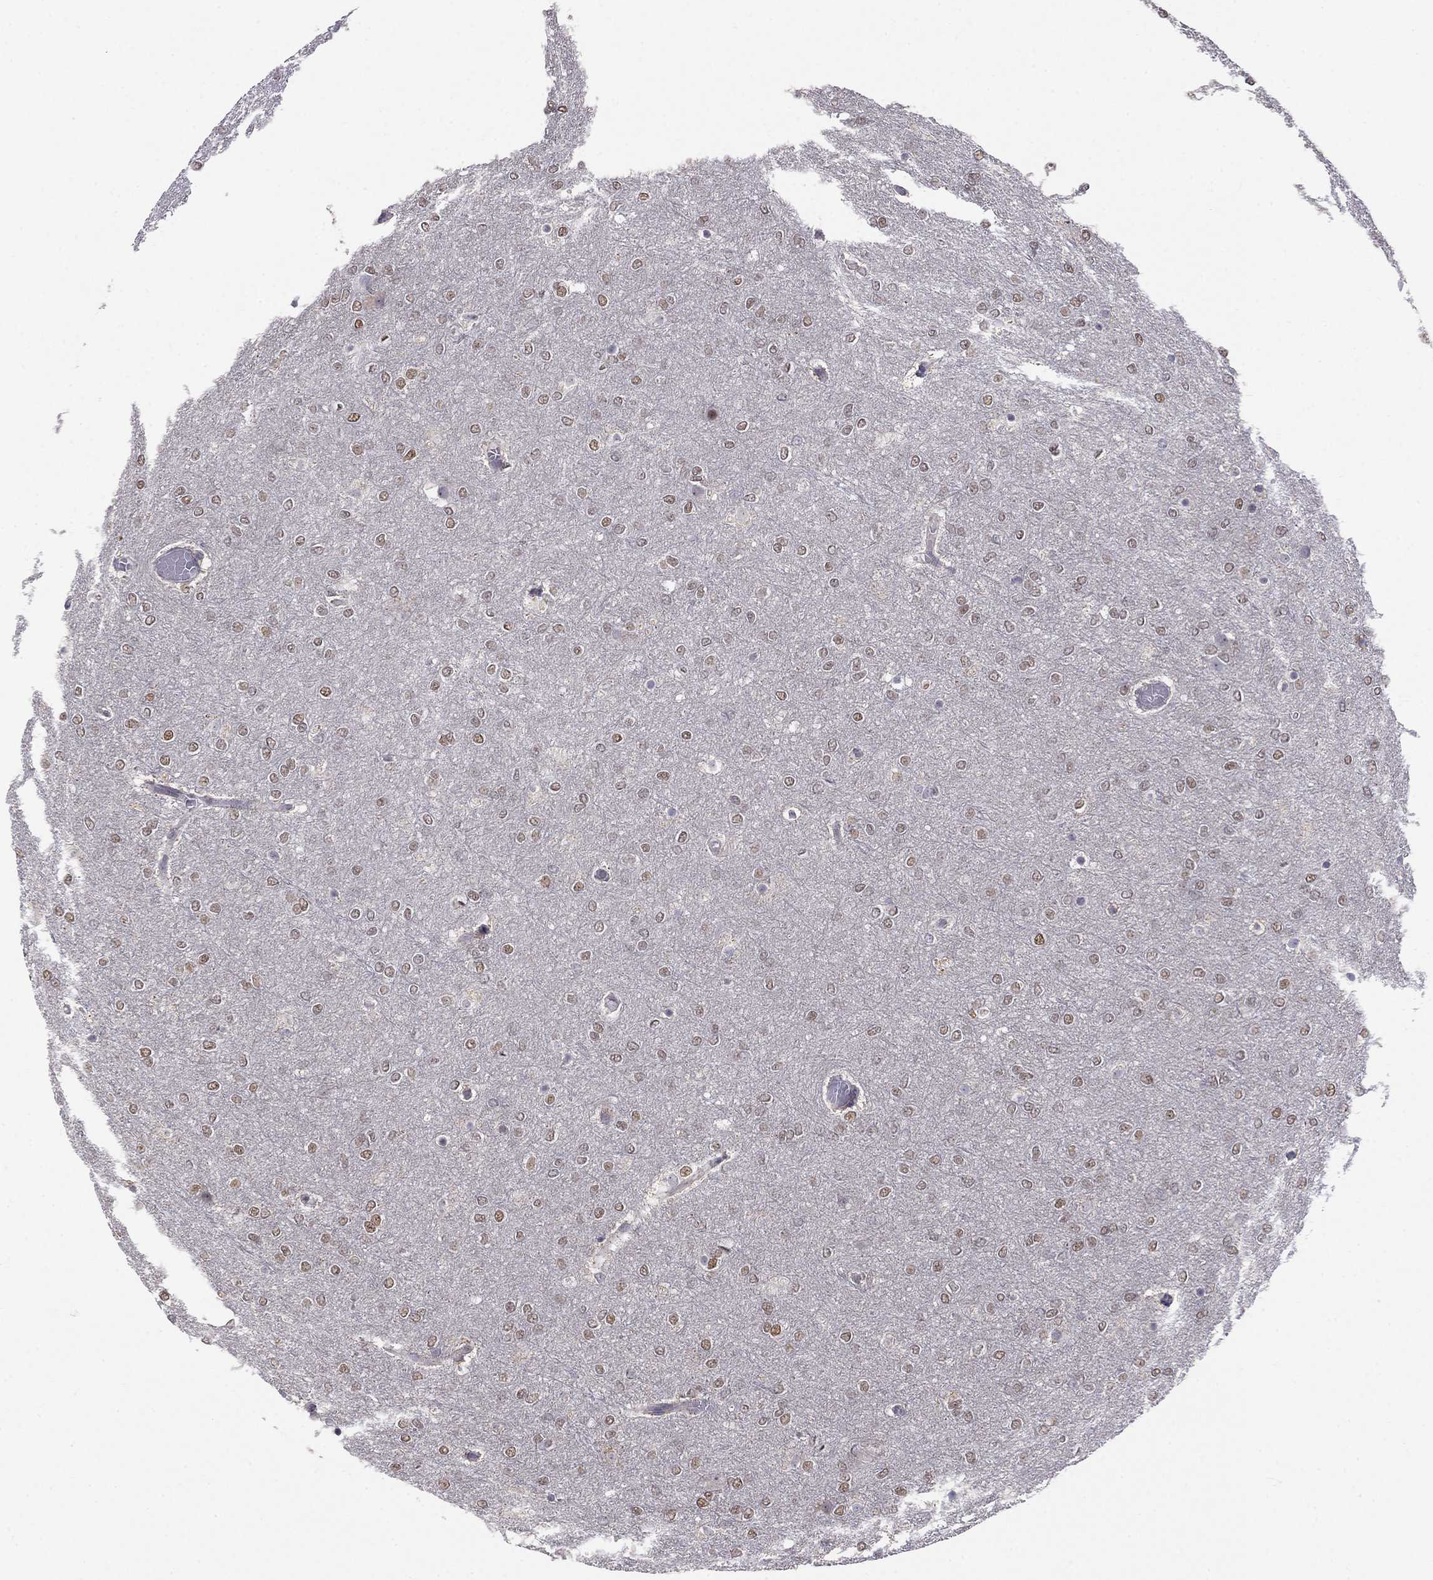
{"staining": {"intensity": "moderate", "quantity": "<25%", "location": "nuclear"}, "tissue": "glioma", "cell_type": "Tumor cells", "image_type": "cancer", "snomed": [{"axis": "morphology", "description": "Glioma, malignant, High grade"}, {"axis": "topography", "description": "Brain"}], "caption": "Immunohistochemistry (IHC) (DAB) staining of malignant high-grade glioma shows moderate nuclear protein staining in approximately <25% of tumor cells.", "gene": "LRRC39", "patient": {"sex": "female", "age": 61}}